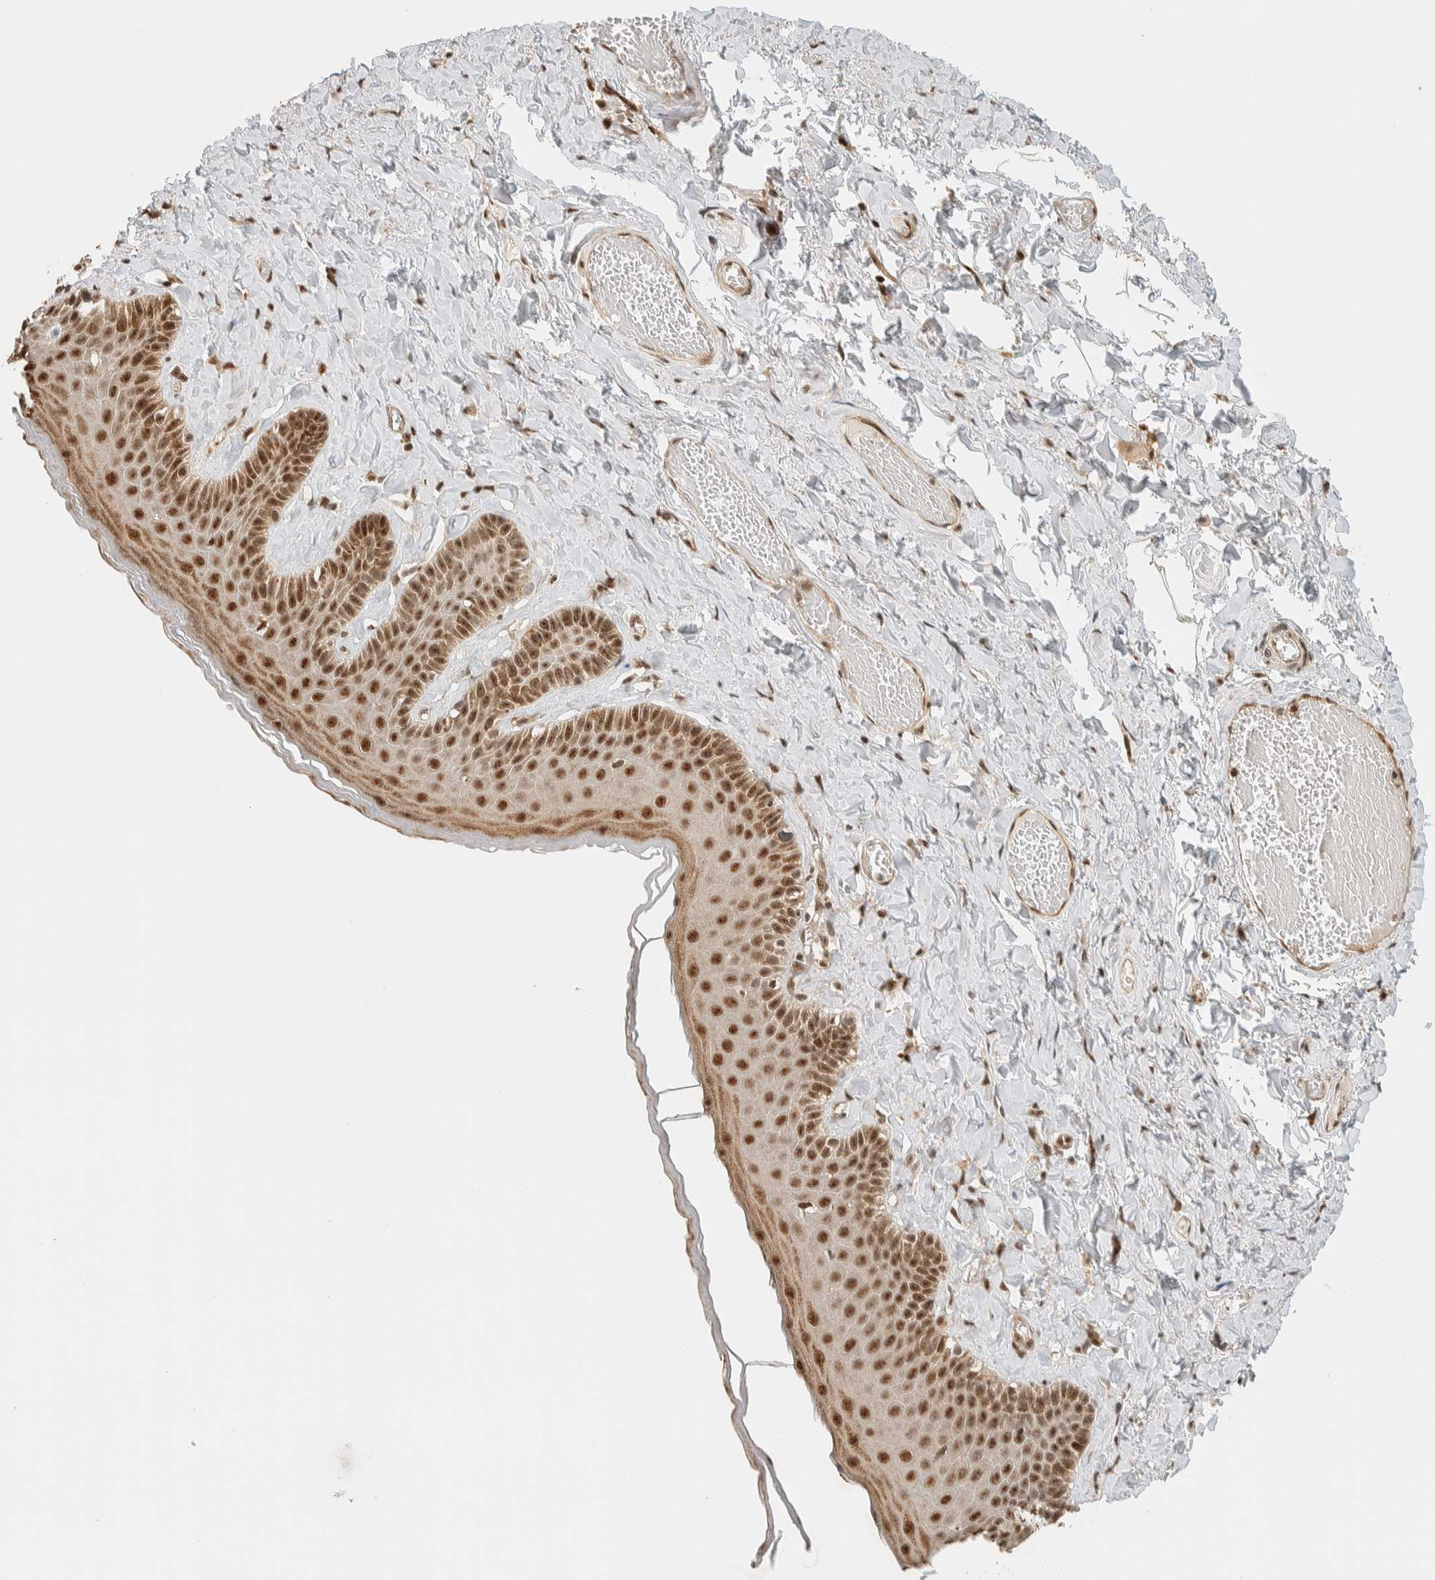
{"staining": {"intensity": "strong", "quantity": ">75%", "location": "cytoplasmic/membranous,nuclear"}, "tissue": "skin", "cell_type": "Epidermal cells", "image_type": "normal", "snomed": [{"axis": "morphology", "description": "Normal tissue, NOS"}, {"axis": "topography", "description": "Anal"}], "caption": "A histopathology image of human skin stained for a protein shows strong cytoplasmic/membranous,nuclear brown staining in epidermal cells. The staining is performed using DAB brown chromogen to label protein expression. The nuclei are counter-stained blue using hematoxylin.", "gene": "SIK1", "patient": {"sex": "male", "age": 69}}